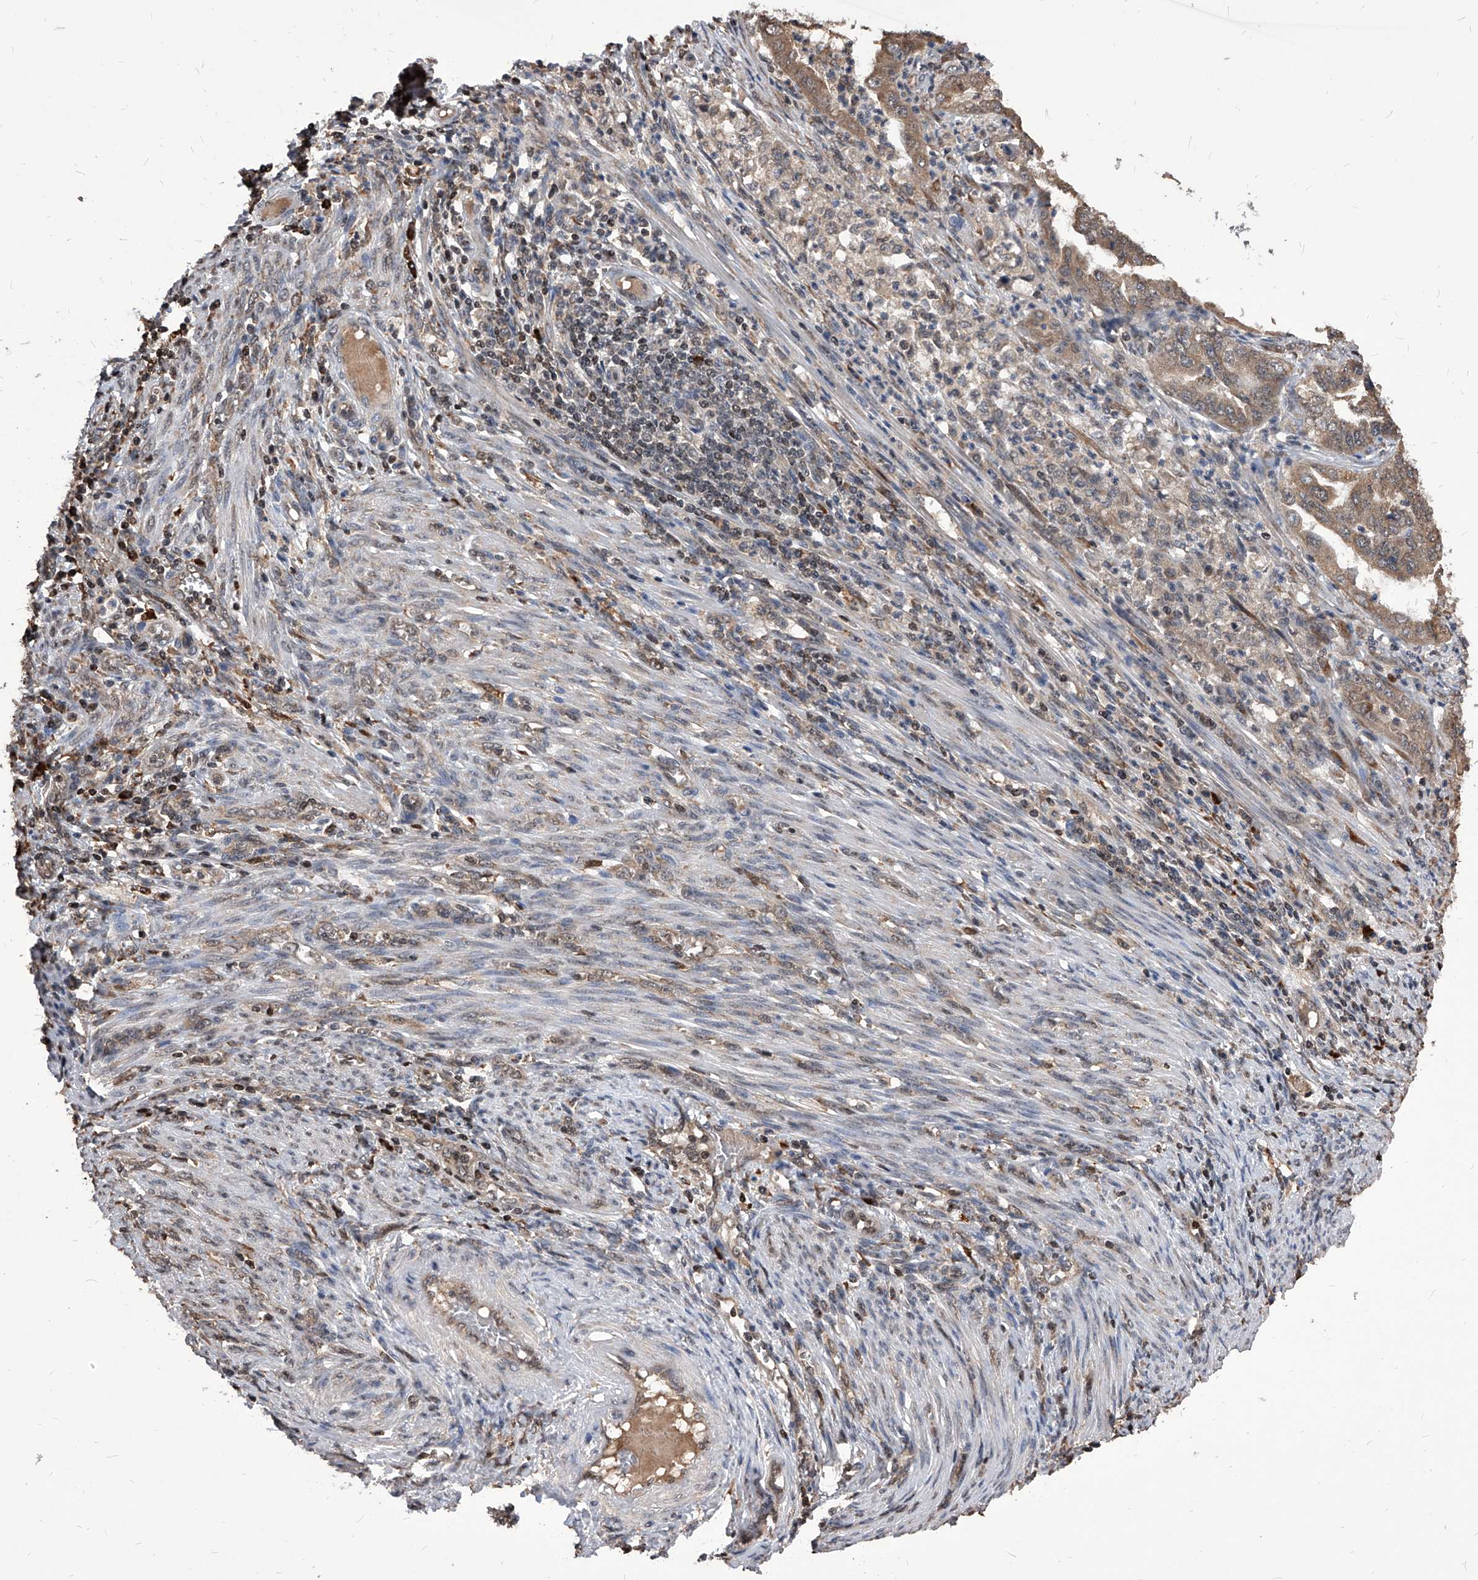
{"staining": {"intensity": "moderate", "quantity": ">75%", "location": "cytoplasmic/membranous"}, "tissue": "endometrial cancer", "cell_type": "Tumor cells", "image_type": "cancer", "snomed": [{"axis": "morphology", "description": "Adenocarcinoma, NOS"}, {"axis": "topography", "description": "Endometrium"}], "caption": "Endometrial cancer was stained to show a protein in brown. There is medium levels of moderate cytoplasmic/membranous positivity in approximately >75% of tumor cells. (DAB IHC with brightfield microscopy, high magnification).", "gene": "ID1", "patient": {"sex": "female", "age": 51}}